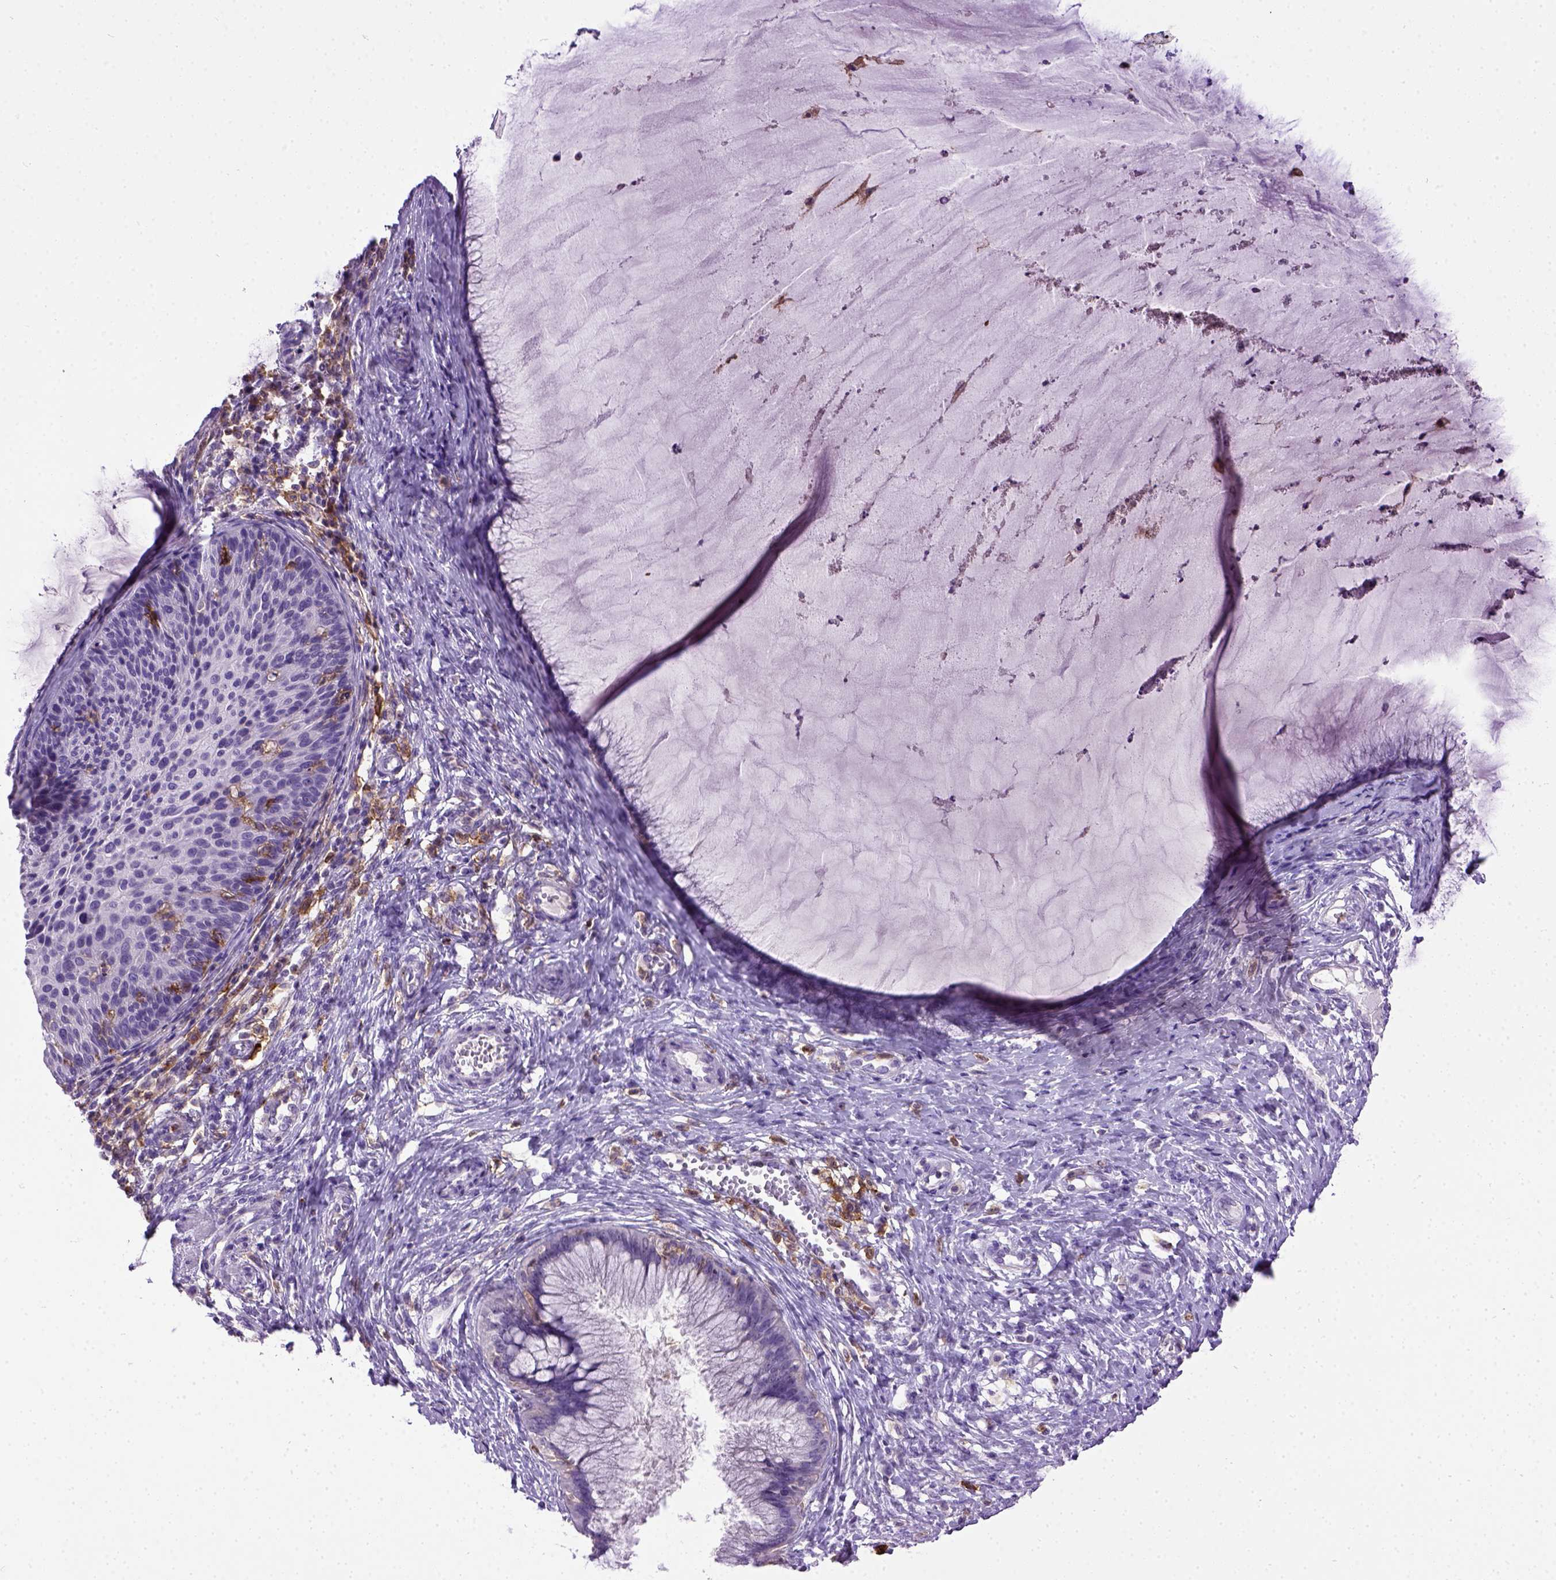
{"staining": {"intensity": "negative", "quantity": "none", "location": "none"}, "tissue": "cervical cancer", "cell_type": "Tumor cells", "image_type": "cancer", "snomed": [{"axis": "morphology", "description": "Squamous cell carcinoma, NOS"}, {"axis": "topography", "description": "Cervix"}], "caption": "Image shows no significant protein expression in tumor cells of cervical squamous cell carcinoma.", "gene": "ITGAX", "patient": {"sex": "female", "age": 36}}